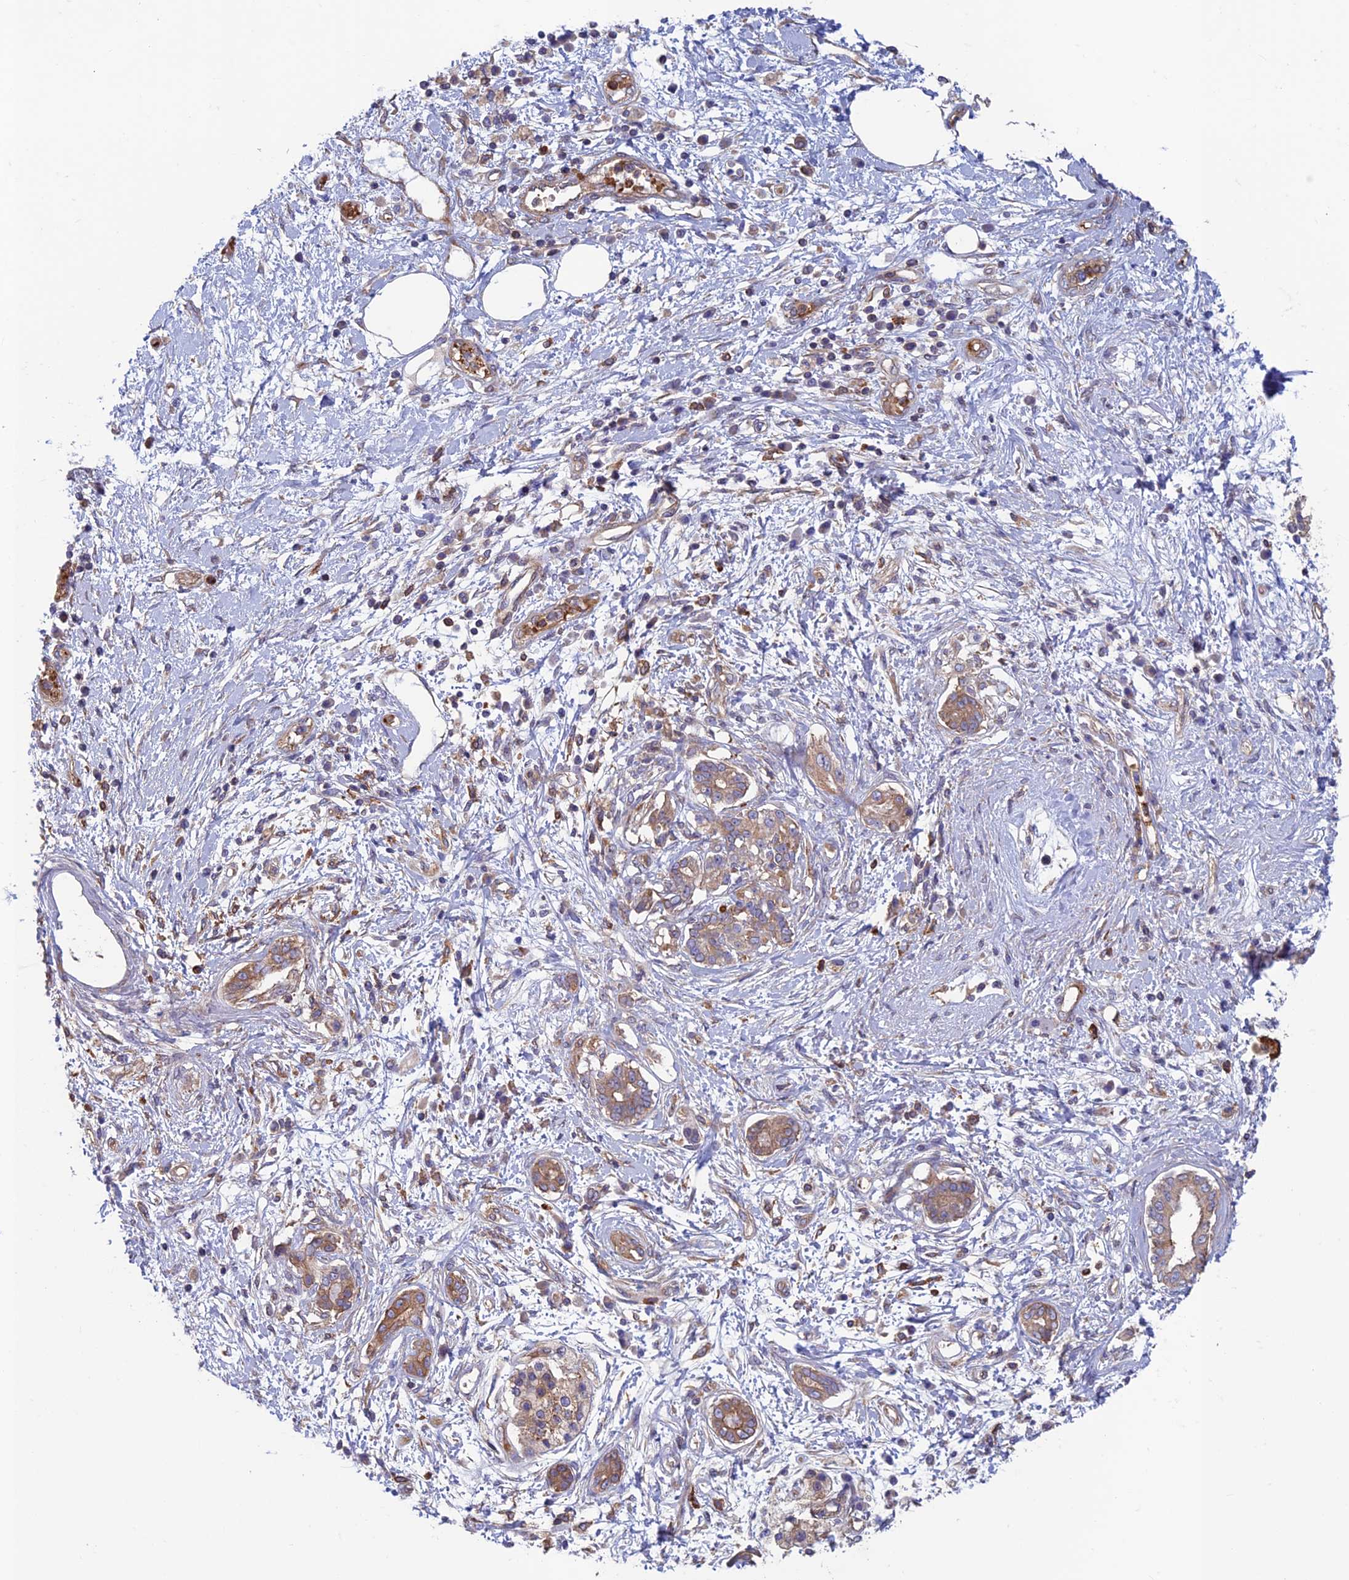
{"staining": {"intensity": "moderate", "quantity": ">75%", "location": "cytoplasmic/membranous"}, "tissue": "pancreatic cancer", "cell_type": "Tumor cells", "image_type": "cancer", "snomed": [{"axis": "morphology", "description": "Adenocarcinoma, NOS"}, {"axis": "topography", "description": "Pancreas"}], "caption": "Pancreatic adenocarcinoma stained for a protein (brown) displays moderate cytoplasmic/membranous positive expression in about >75% of tumor cells.", "gene": "DNM1L", "patient": {"sex": "female", "age": 56}}